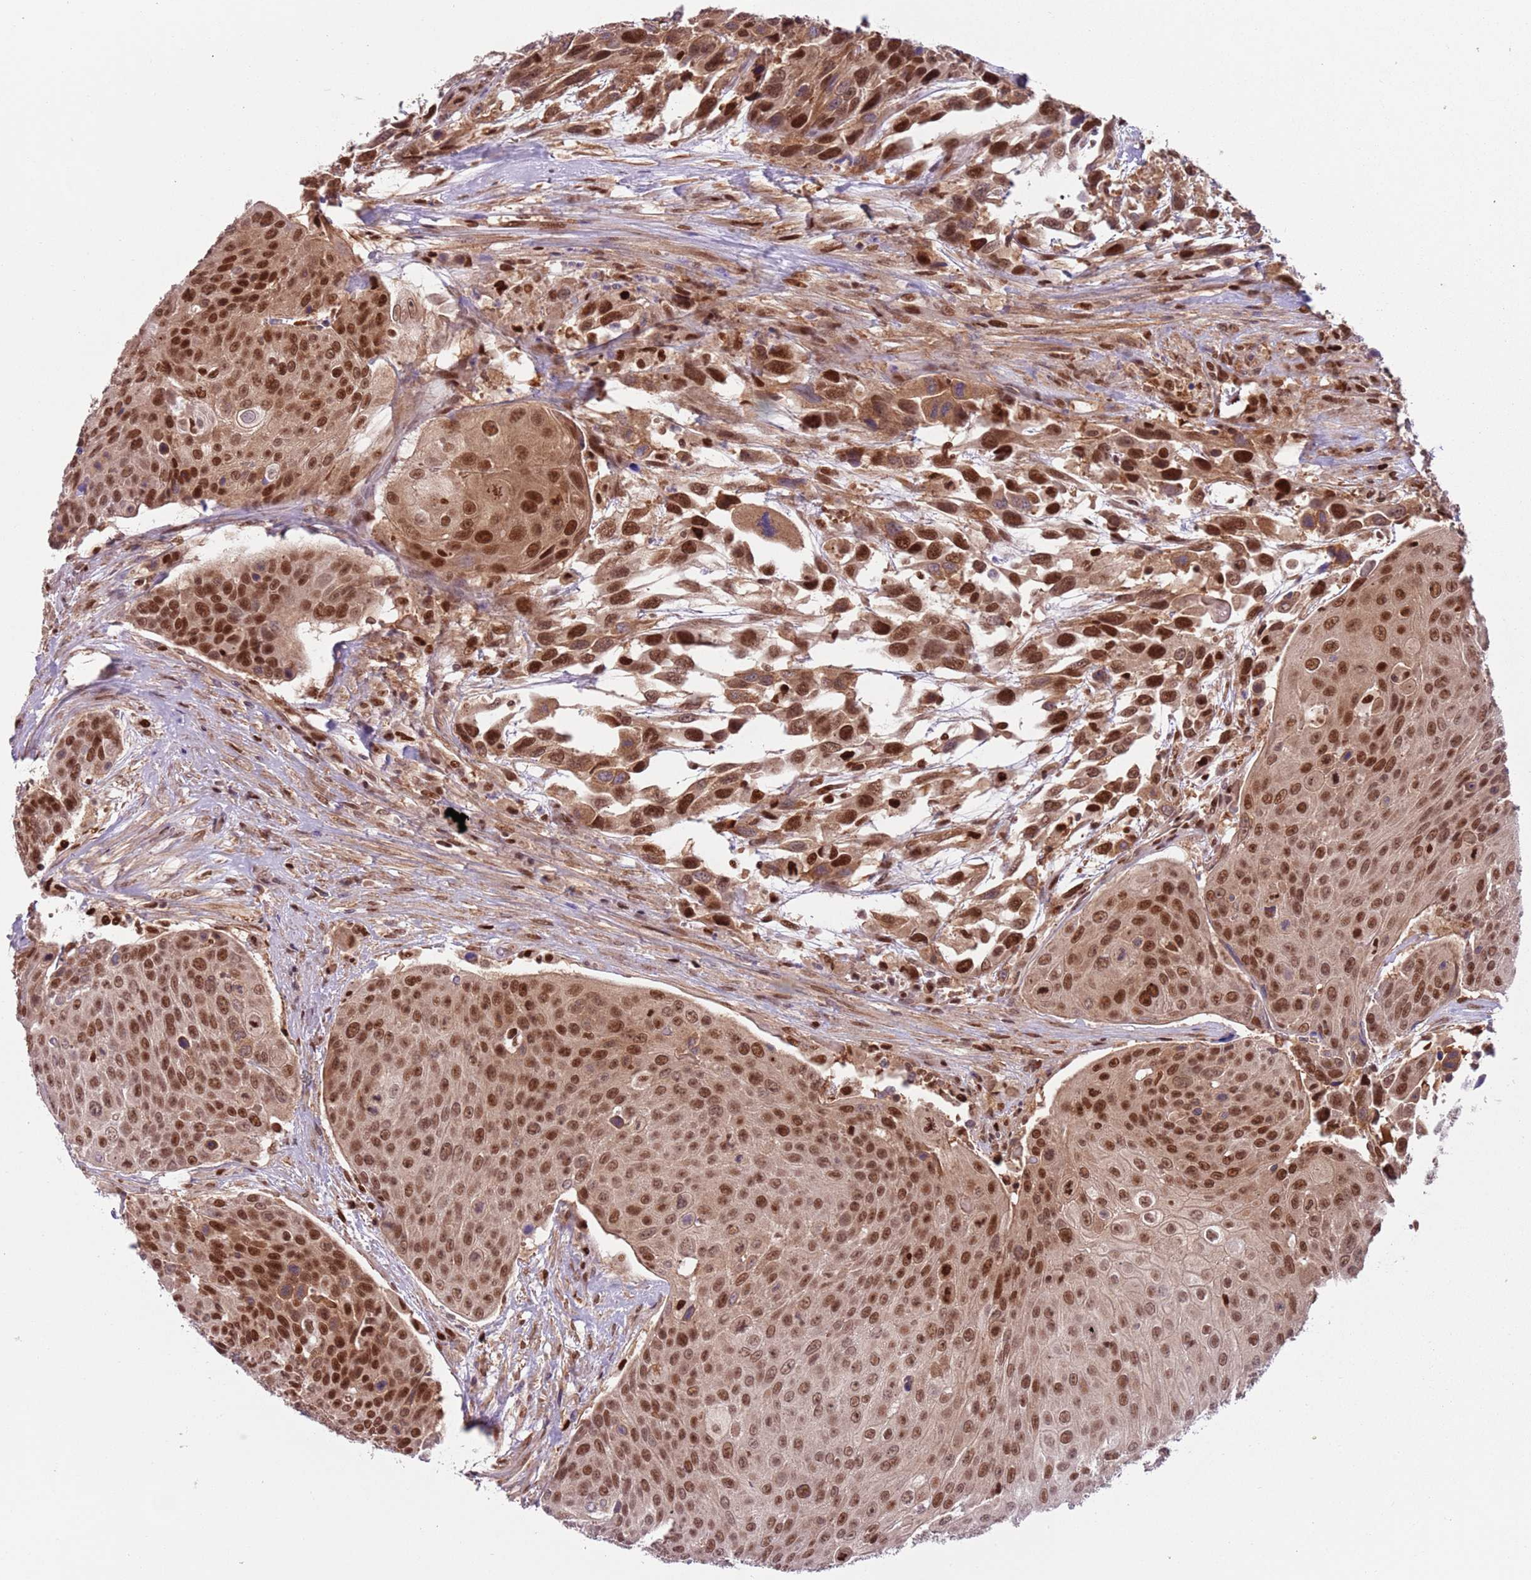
{"staining": {"intensity": "strong", "quantity": ">75%", "location": "cytoplasmic/membranous,nuclear"}, "tissue": "urothelial cancer", "cell_type": "Tumor cells", "image_type": "cancer", "snomed": [{"axis": "morphology", "description": "Urothelial carcinoma, High grade"}, {"axis": "topography", "description": "Urinary bladder"}], "caption": "Immunohistochemistry image of neoplastic tissue: urothelial cancer stained using immunohistochemistry shows high levels of strong protein expression localized specifically in the cytoplasmic/membranous and nuclear of tumor cells, appearing as a cytoplasmic/membranous and nuclear brown color.", "gene": "RMND5B", "patient": {"sex": "female", "age": 70}}